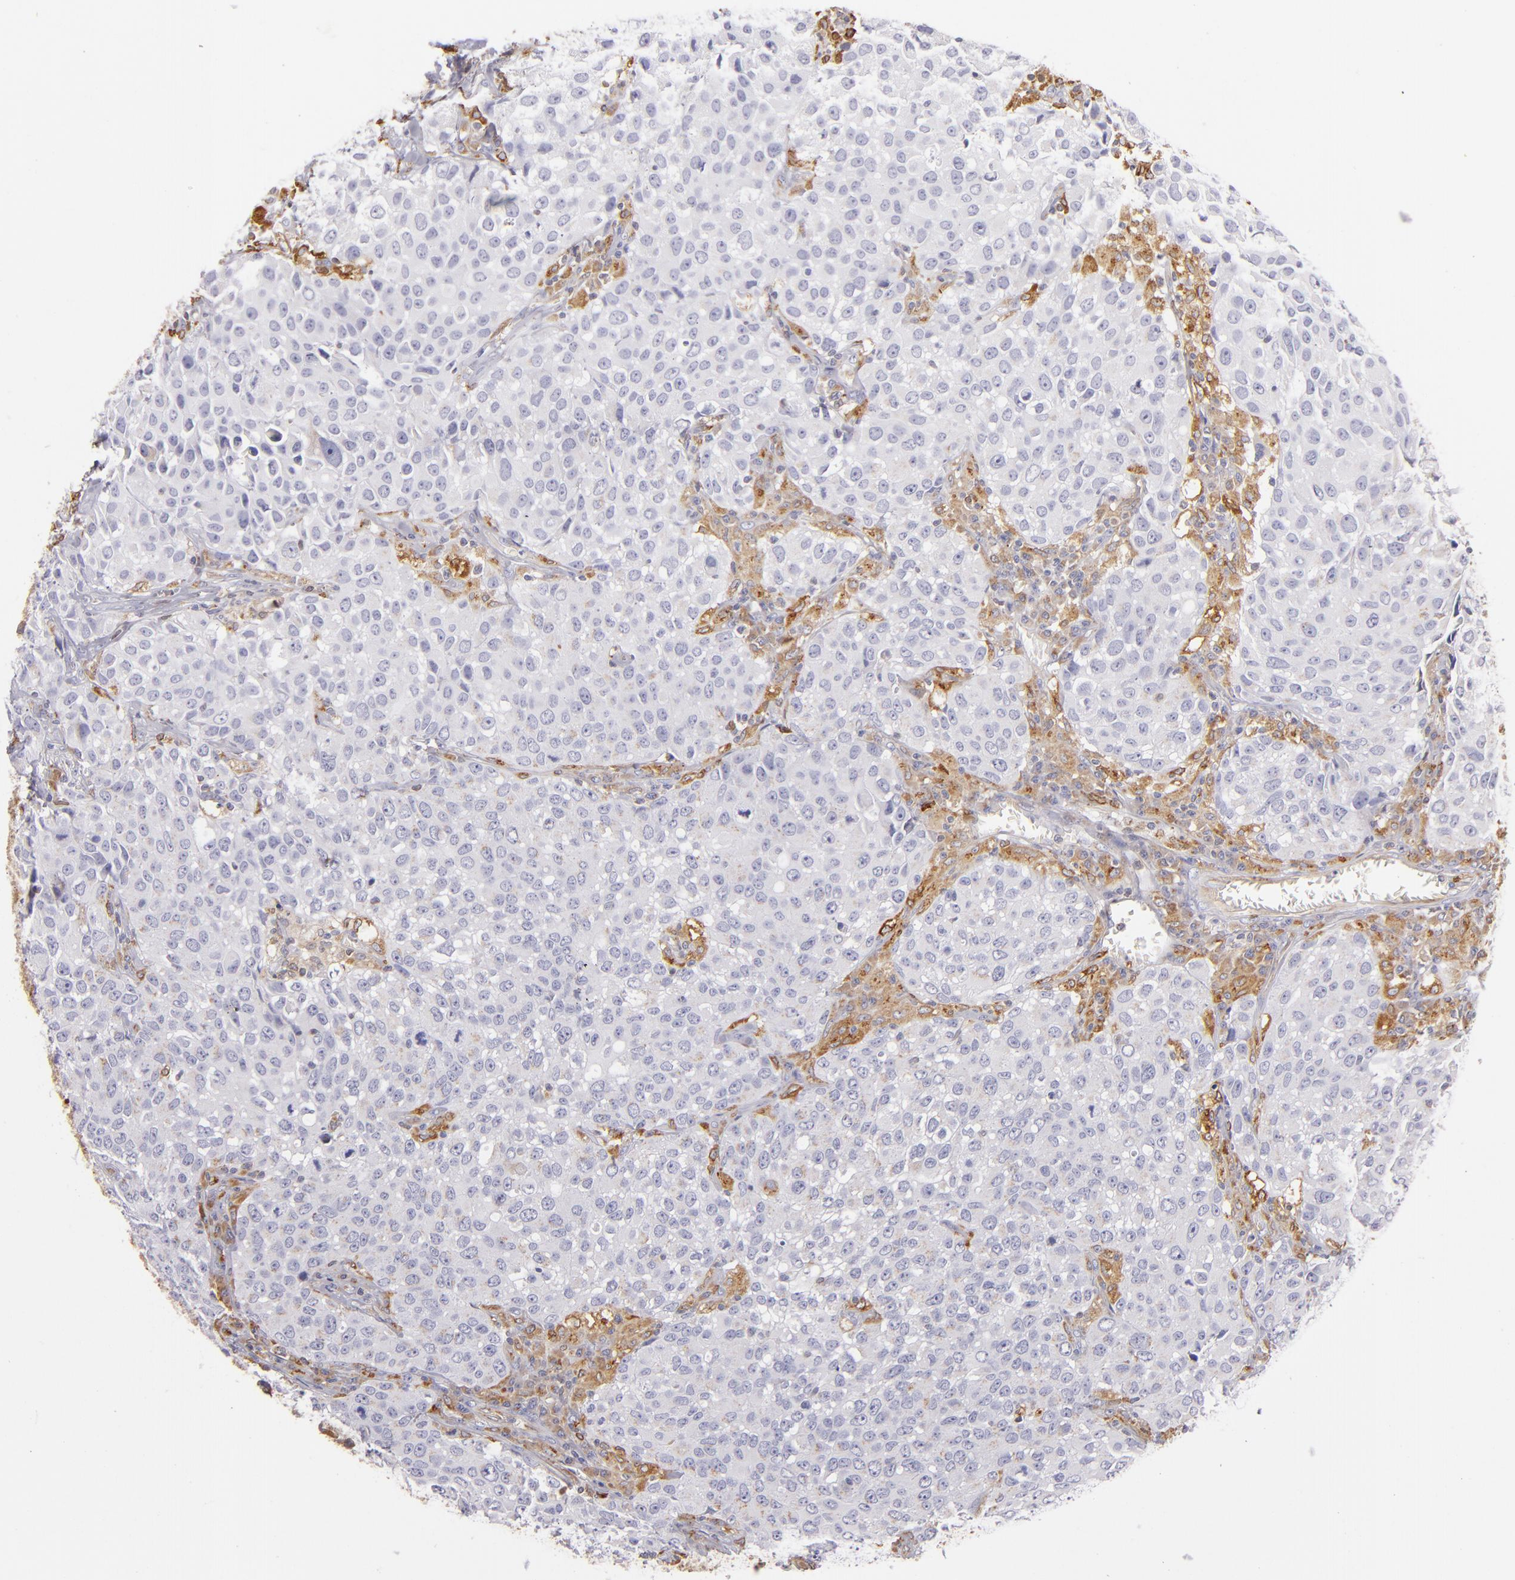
{"staining": {"intensity": "weak", "quantity": "<25%", "location": "cytoplasmic/membranous"}, "tissue": "urothelial cancer", "cell_type": "Tumor cells", "image_type": "cancer", "snomed": [{"axis": "morphology", "description": "Urothelial carcinoma, High grade"}, {"axis": "topography", "description": "Urinary bladder"}], "caption": "A photomicrograph of urothelial carcinoma (high-grade) stained for a protein reveals no brown staining in tumor cells.", "gene": "CD74", "patient": {"sex": "female", "age": 75}}